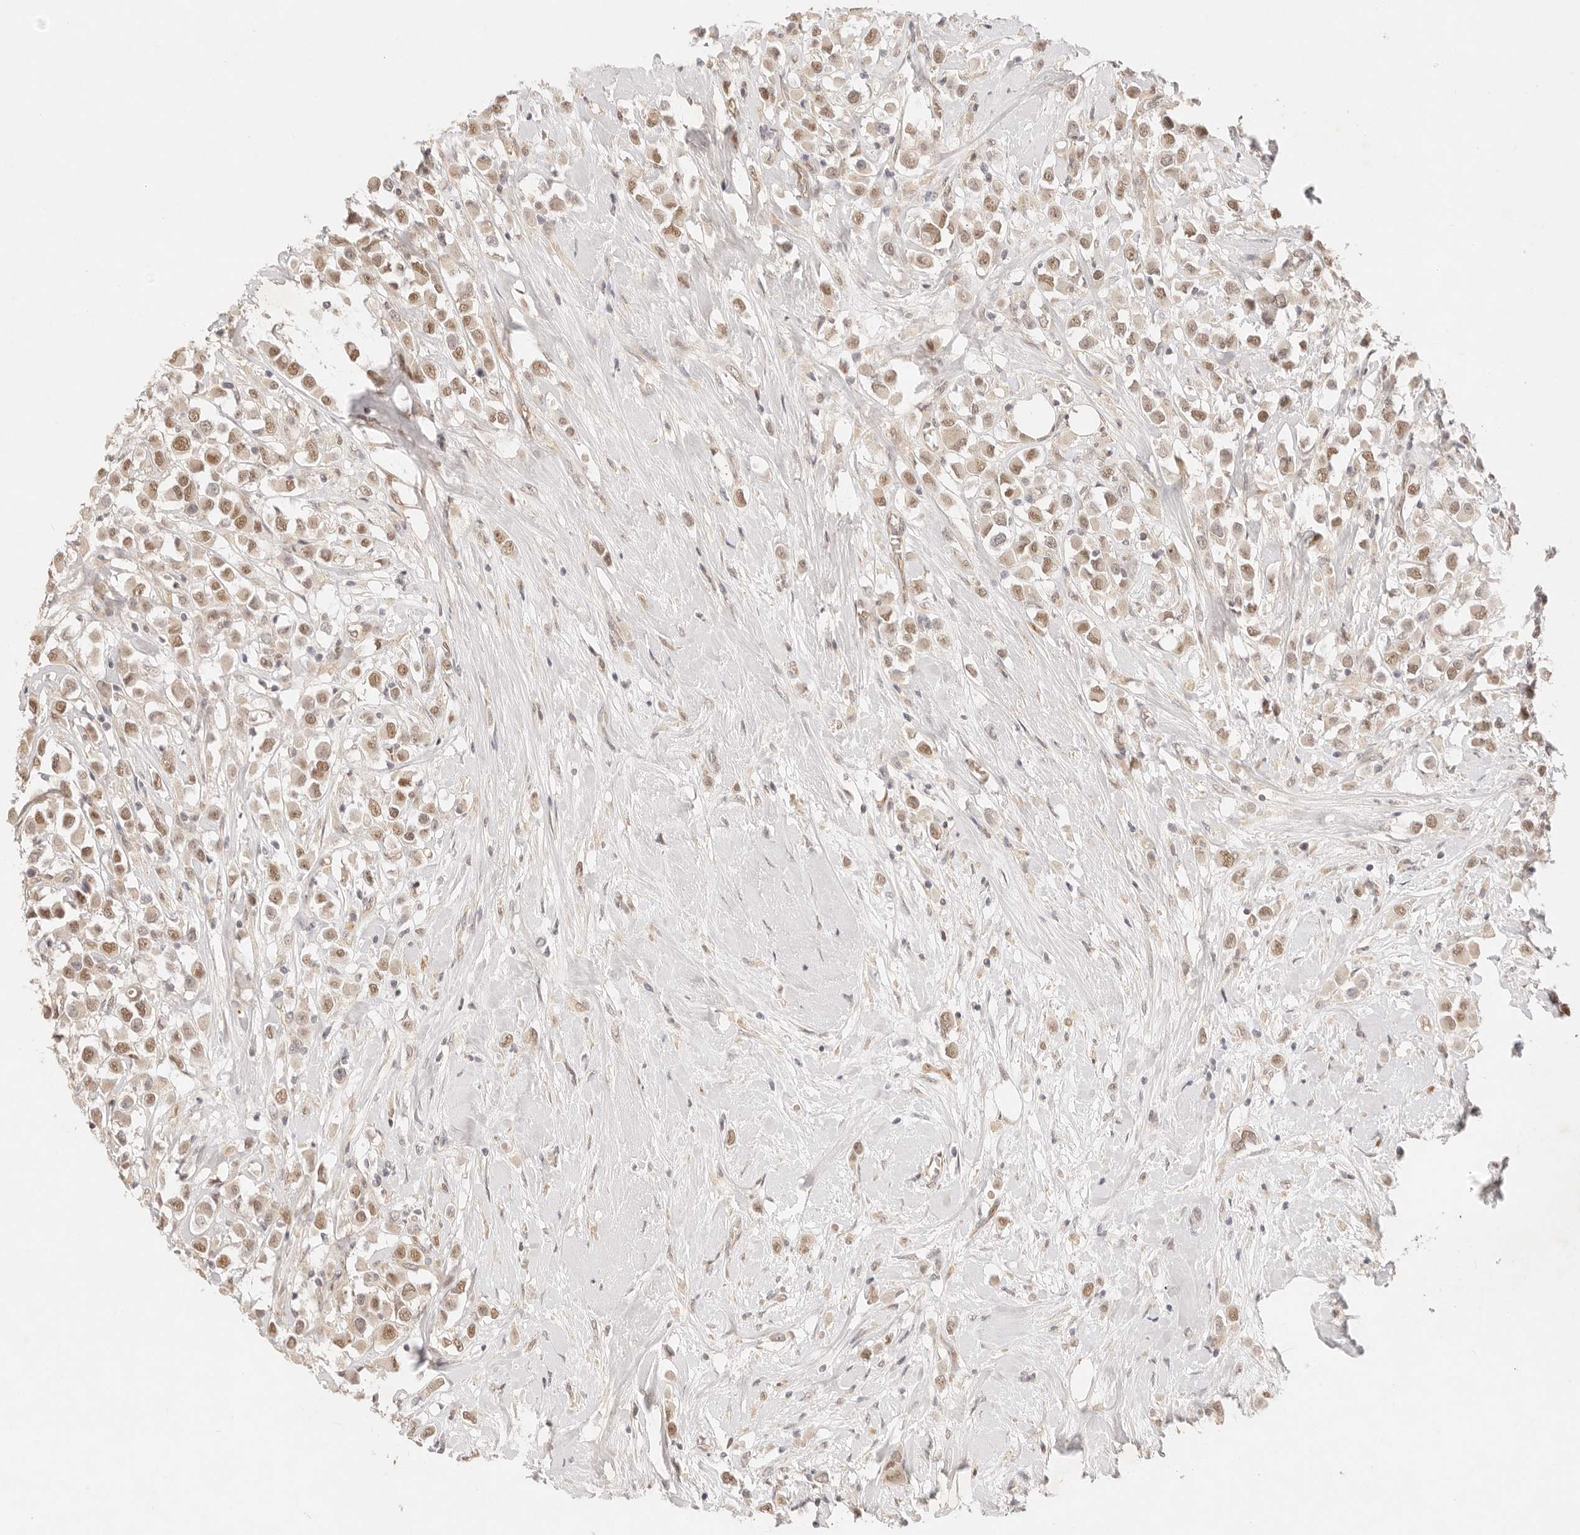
{"staining": {"intensity": "moderate", "quantity": ">75%", "location": "nuclear"}, "tissue": "breast cancer", "cell_type": "Tumor cells", "image_type": "cancer", "snomed": [{"axis": "morphology", "description": "Duct carcinoma"}, {"axis": "topography", "description": "Breast"}], "caption": "The immunohistochemical stain highlights moderate nuclear staining in tumor cells of breast cancer (invasive ductal carcinoma) tissue.", "gene": "GPR156", "patient": {"sex": "female", "age": 61}}